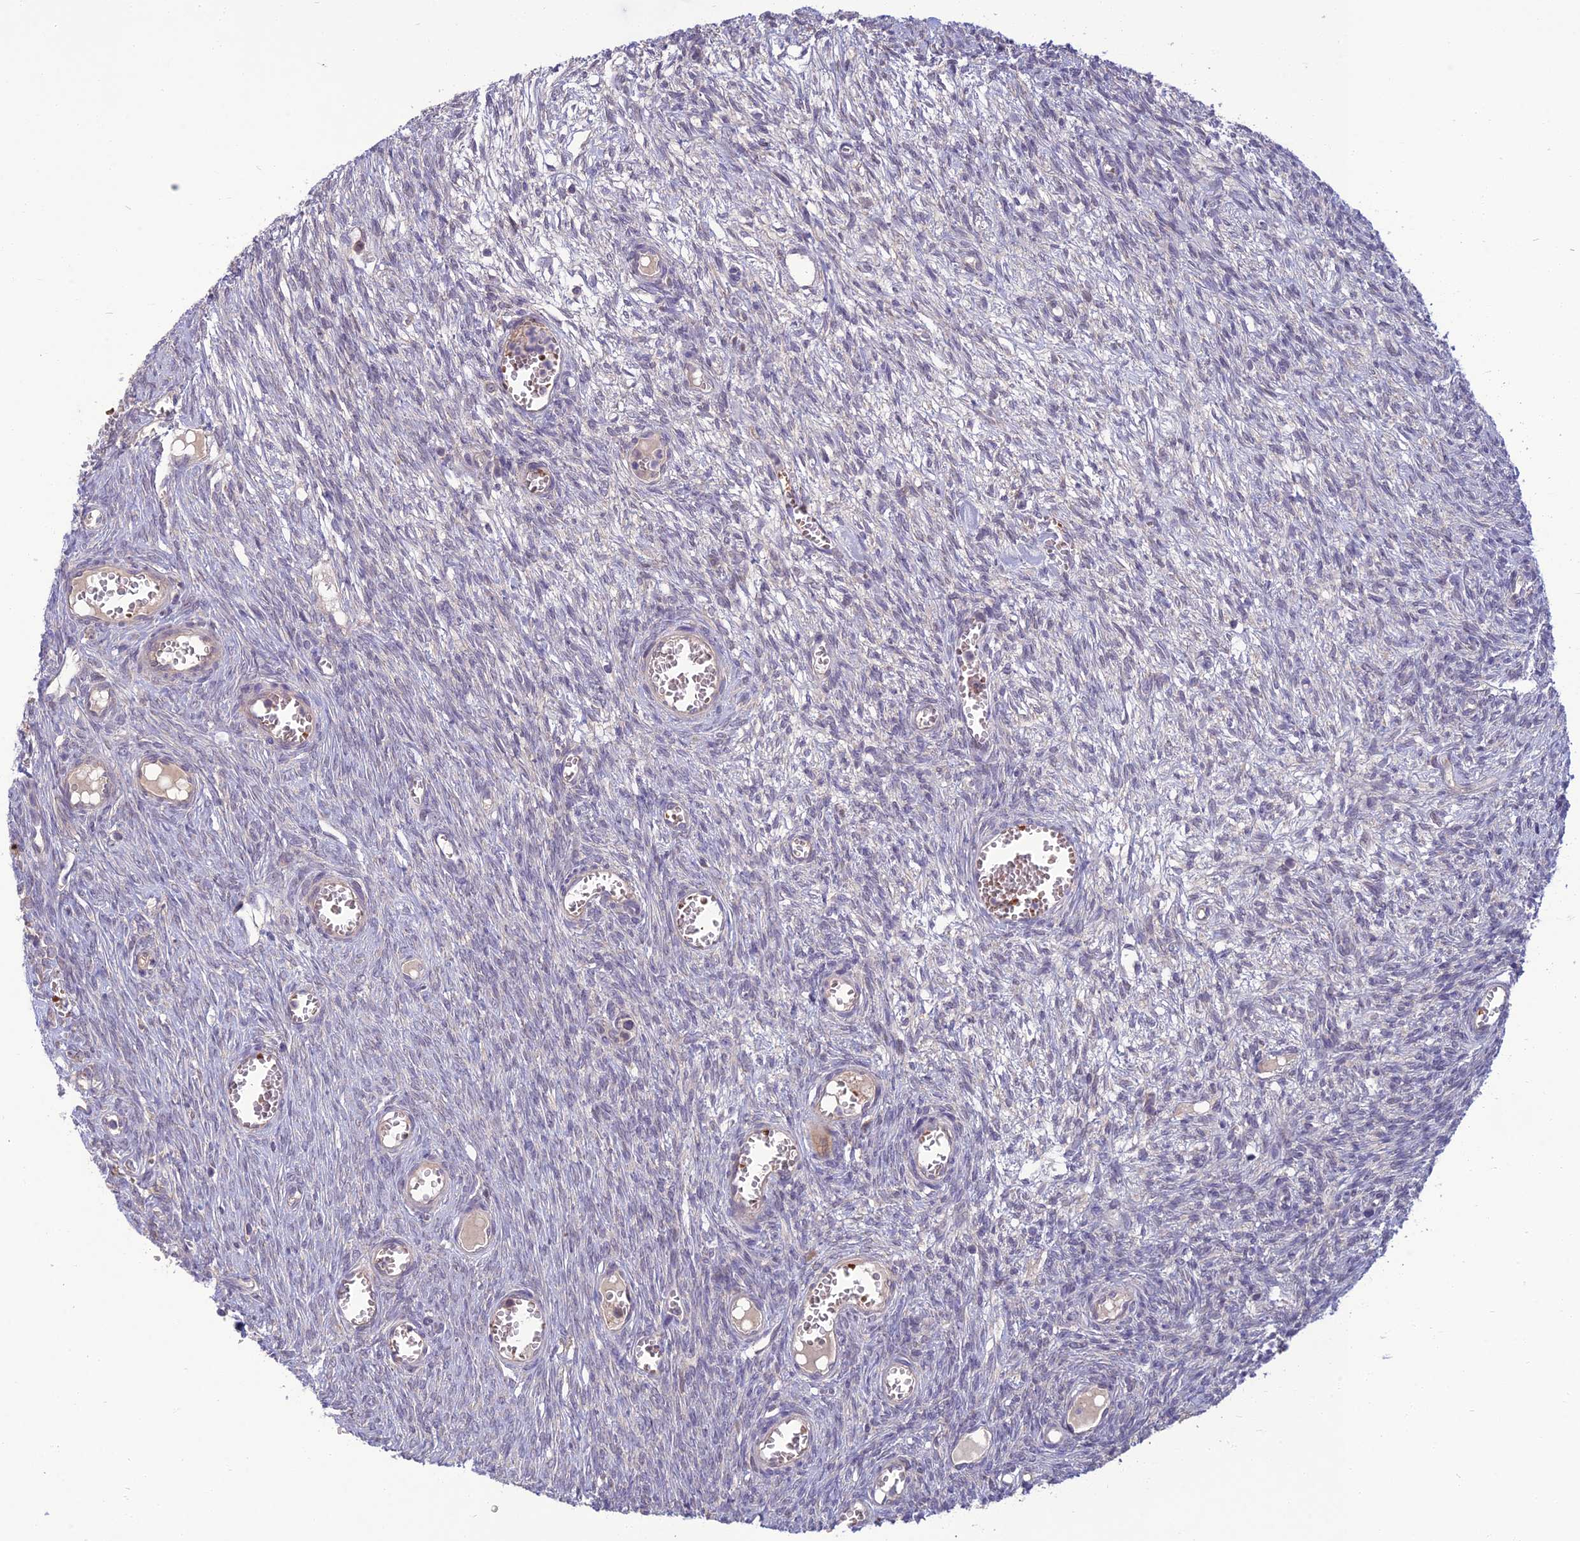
{"staining": {"intensity": "moderate", "quantity": ">75%", "location": "cytoplasmic/membranous"}, "tissue": "ovary", "cell_type": "Follicle cells", "image_type": "normal", "snomed": [{"axis": "morphology", "description": "Normal tissue, NOS"}, {"axis": "topography", "description": "Ovary"}], "caption": "A photomicrograph of ovary stained for a protein demonstrates moderate cytoplasmic/membranous brown staining in follicle cells. (DAB (3,3'-diaminobenzidine) IHC, brown staining for protein, blue staining for nuclei).", "gene": "GIPC1", "patient": {"sex": "female", "age": 44}}